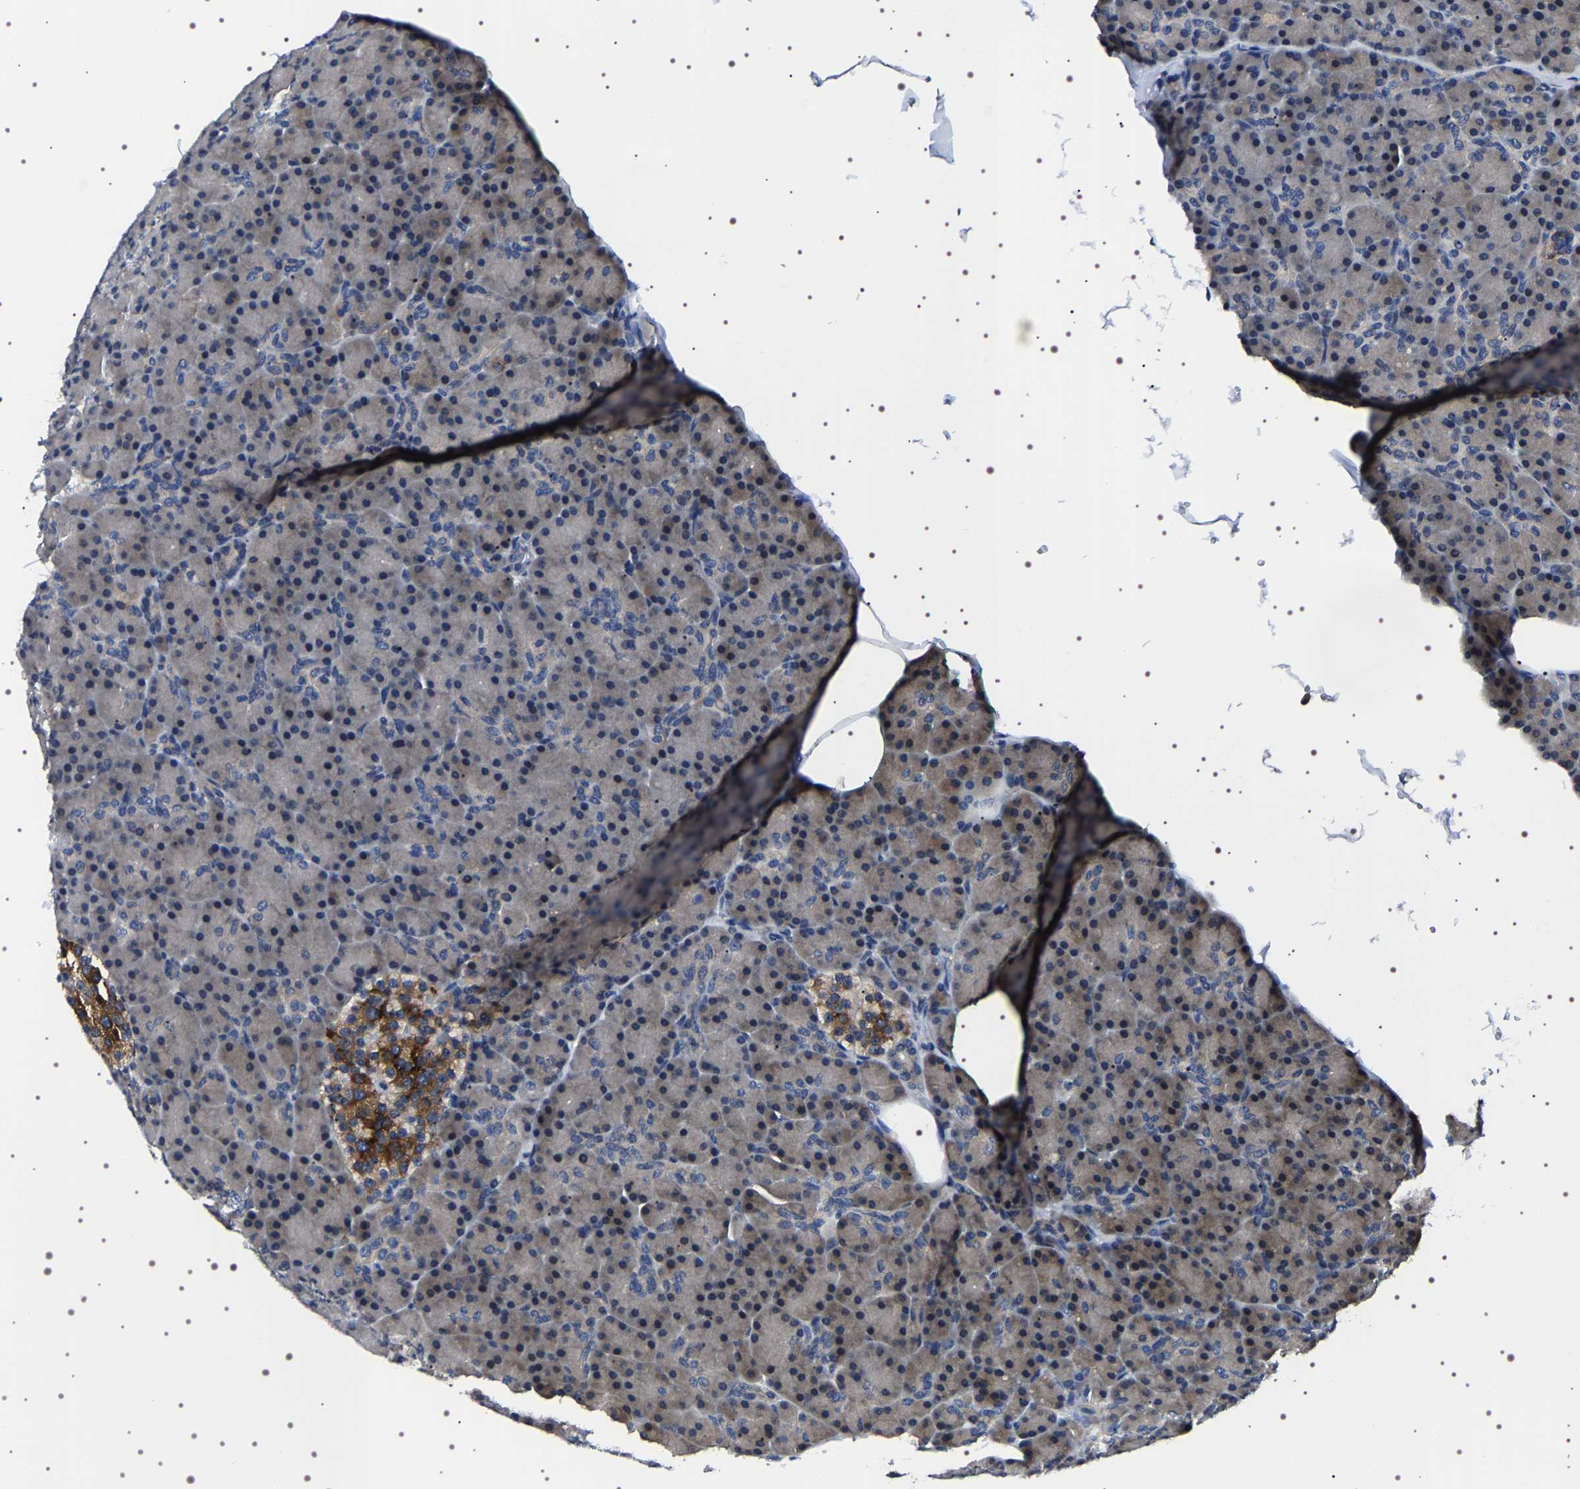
{"staining": {"intensity": "weak", "quantity": "<25%", "location": "cytoplasmic/membranous"}, "tissue": "pancreas", "cell_type": "Exocrine glandular cells", "image_type": "normal", "snomed": [{"axis": "morphology", "description": "Normal tissue, NOS"}, {"axis": "topography", "description": "Pancreas"}], "caption": "This image is of unremarkable pancreas stained with immunohistochemistry to label a protein in brown with the nuclei are counter-stained blue. There is no staining in exocrine glandular cells. (Stains: DAB immunohistochemistry (IHC) with hematoxylin counter stain, Microscopy: brightfield microscopy at high magnification).", "gene": "TARBP1", "patient": {"sex": "female", "age": 43}}